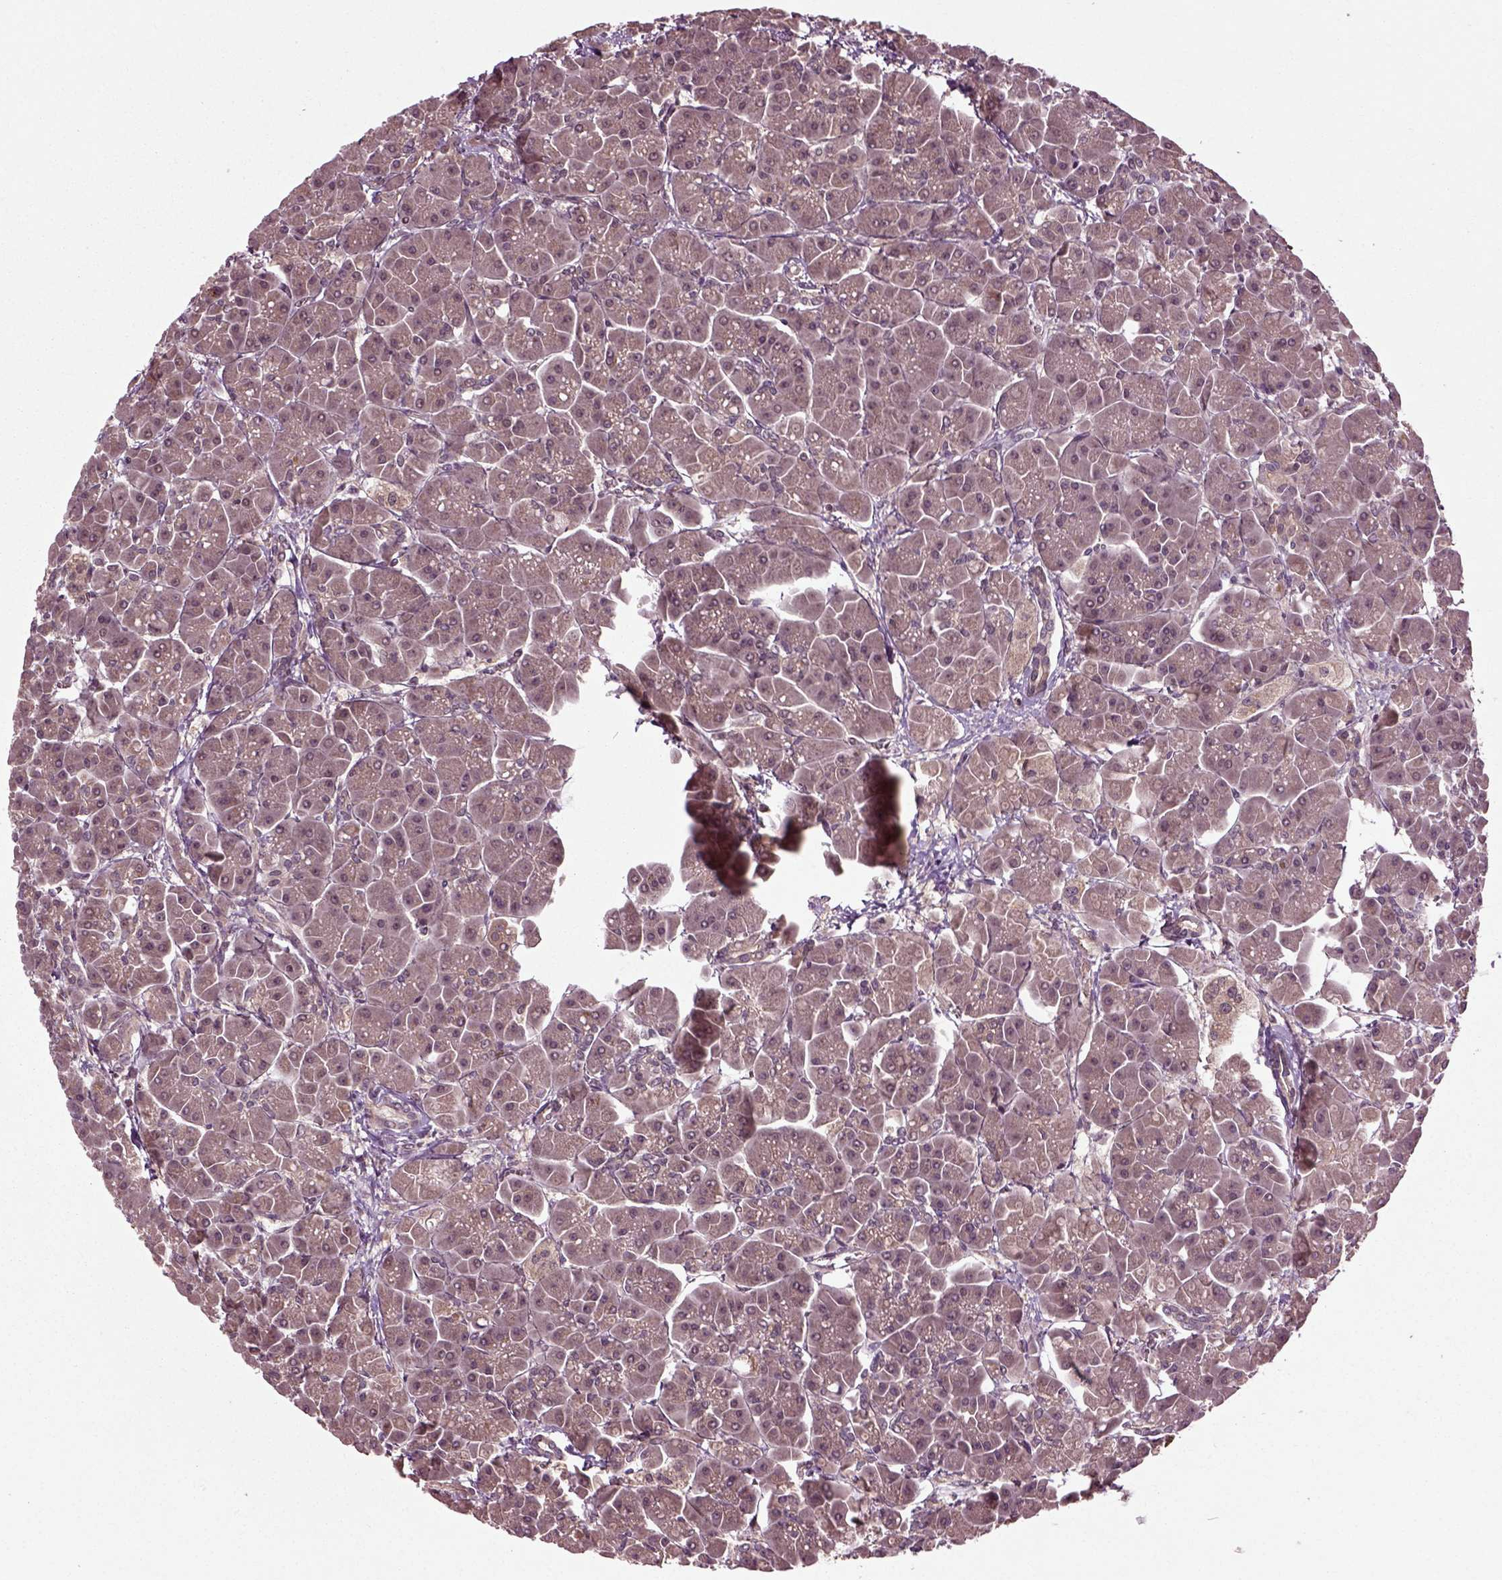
{"staining": {"intensity": "weak", "quantity": "<25%", "location": "cytoplasmic/membranous"}, "tissue": "pancreas", "cell_type": "Exocrine glandular cells", "image_type": "normal", "snomed": [{"axis": "morphology", "description": "Normal tissue, NOS"}, {"axis": "topography", "description": "Pancreas"}], "caption": "This is an IHC histopathology image of benign pancreas. There is no positivity in exocrine glandular cells.", "gene": "PLCD3", "patient": {"sex": "male", "age": 70}}